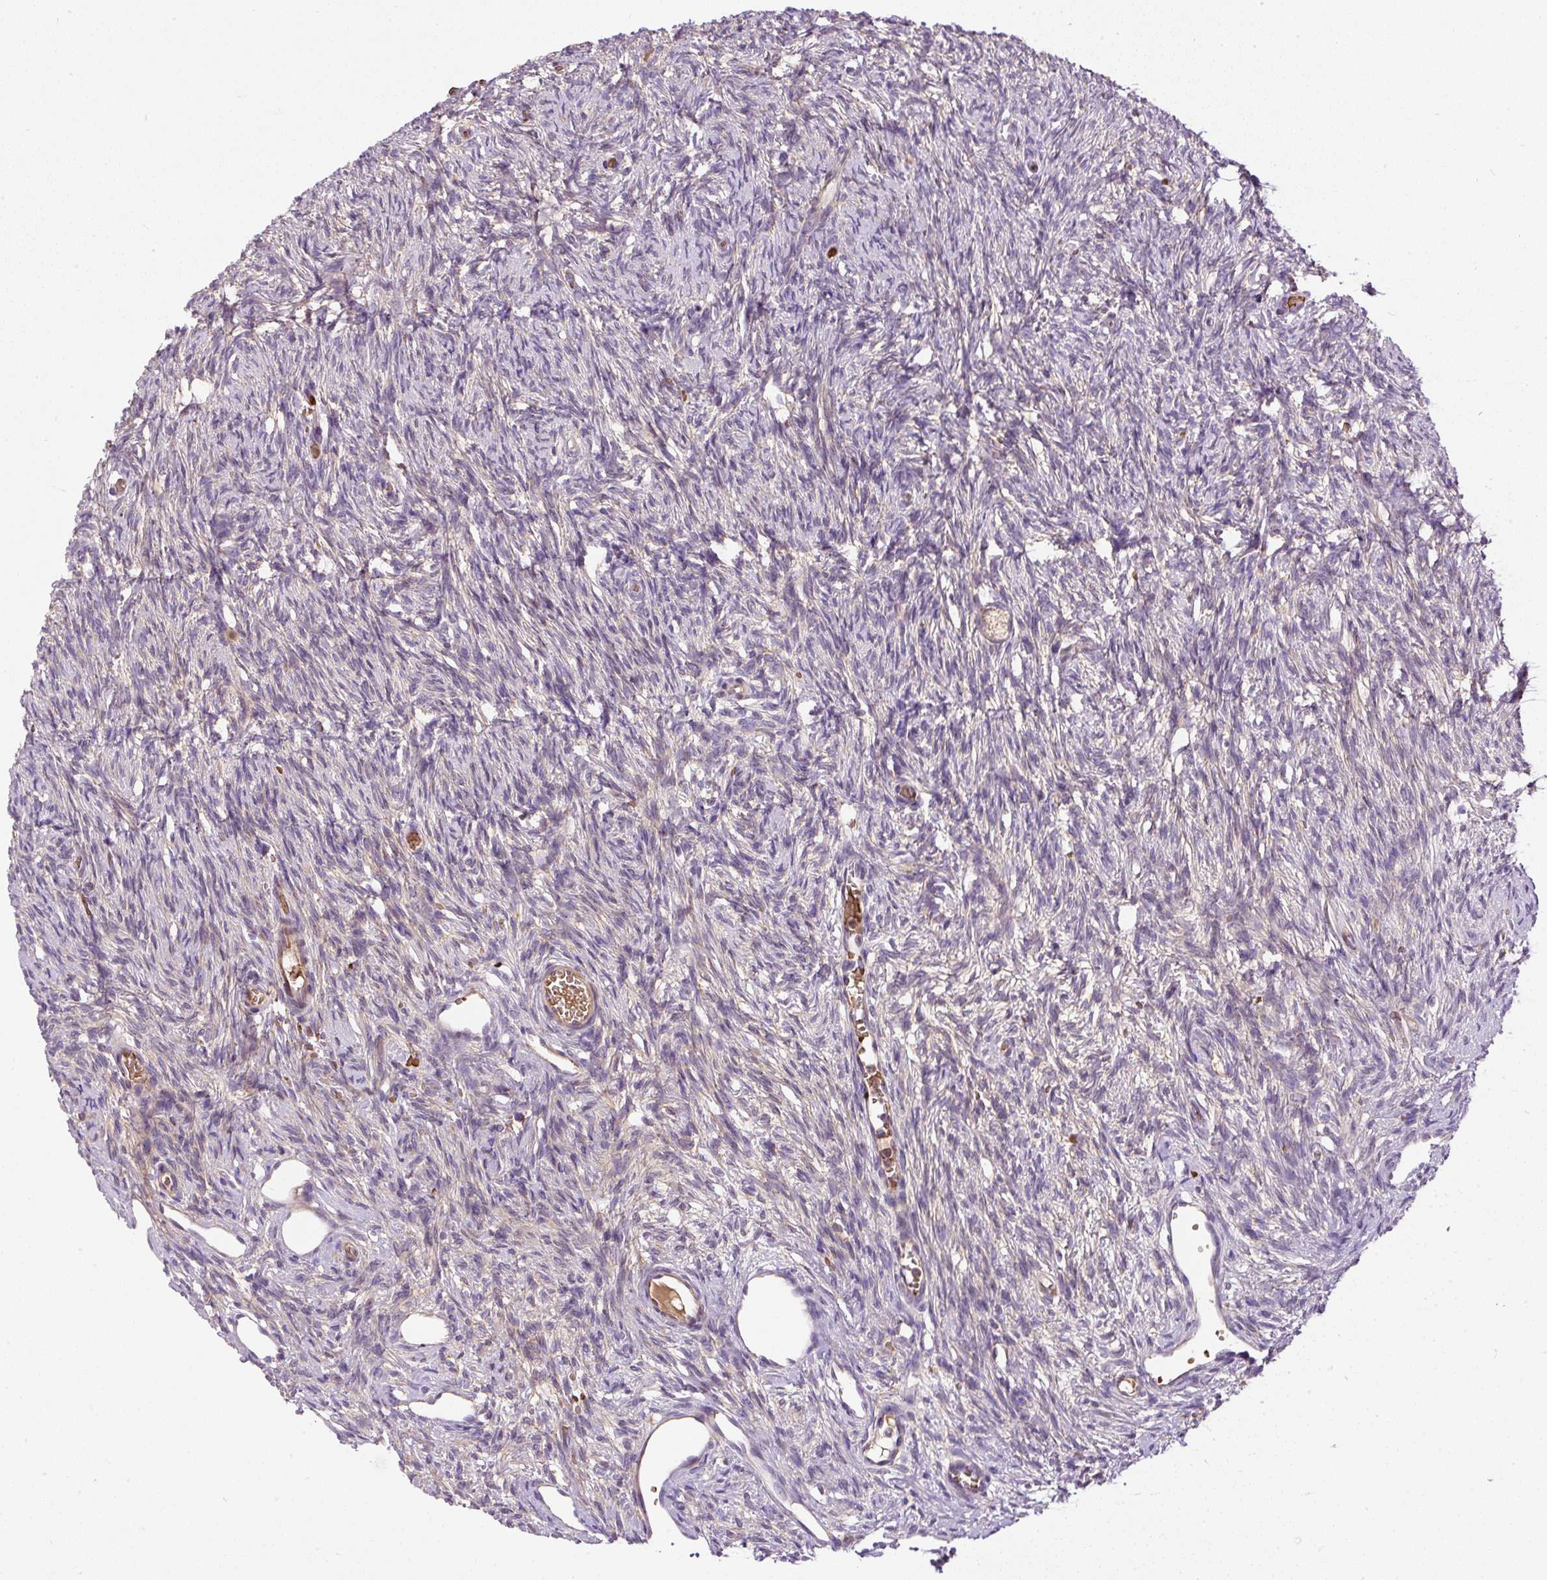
{"staining": {"intensity": "negative", "quantity": "none", "location": "none"}, "tissue": "ovary", "cell_type": "Follicle cells", "image_type": "normal", "snomed": [{"axis": "morphology", "description": "Normal tissue, NOS"}, {"axis": "topography", "description": "Ovary"}], "caption": "Immunohistochemistry micrograph of normal ovary: human ovary stained with DAB reveals no significant protein expression in follicle cells. Brightfield microscopy of immunohistochemistry stained with DAB (brown) and hematoxylin (blue), captured at high magnification.", "gene": "CXCL13", "patient": {"sex": "female", "age": 33}}